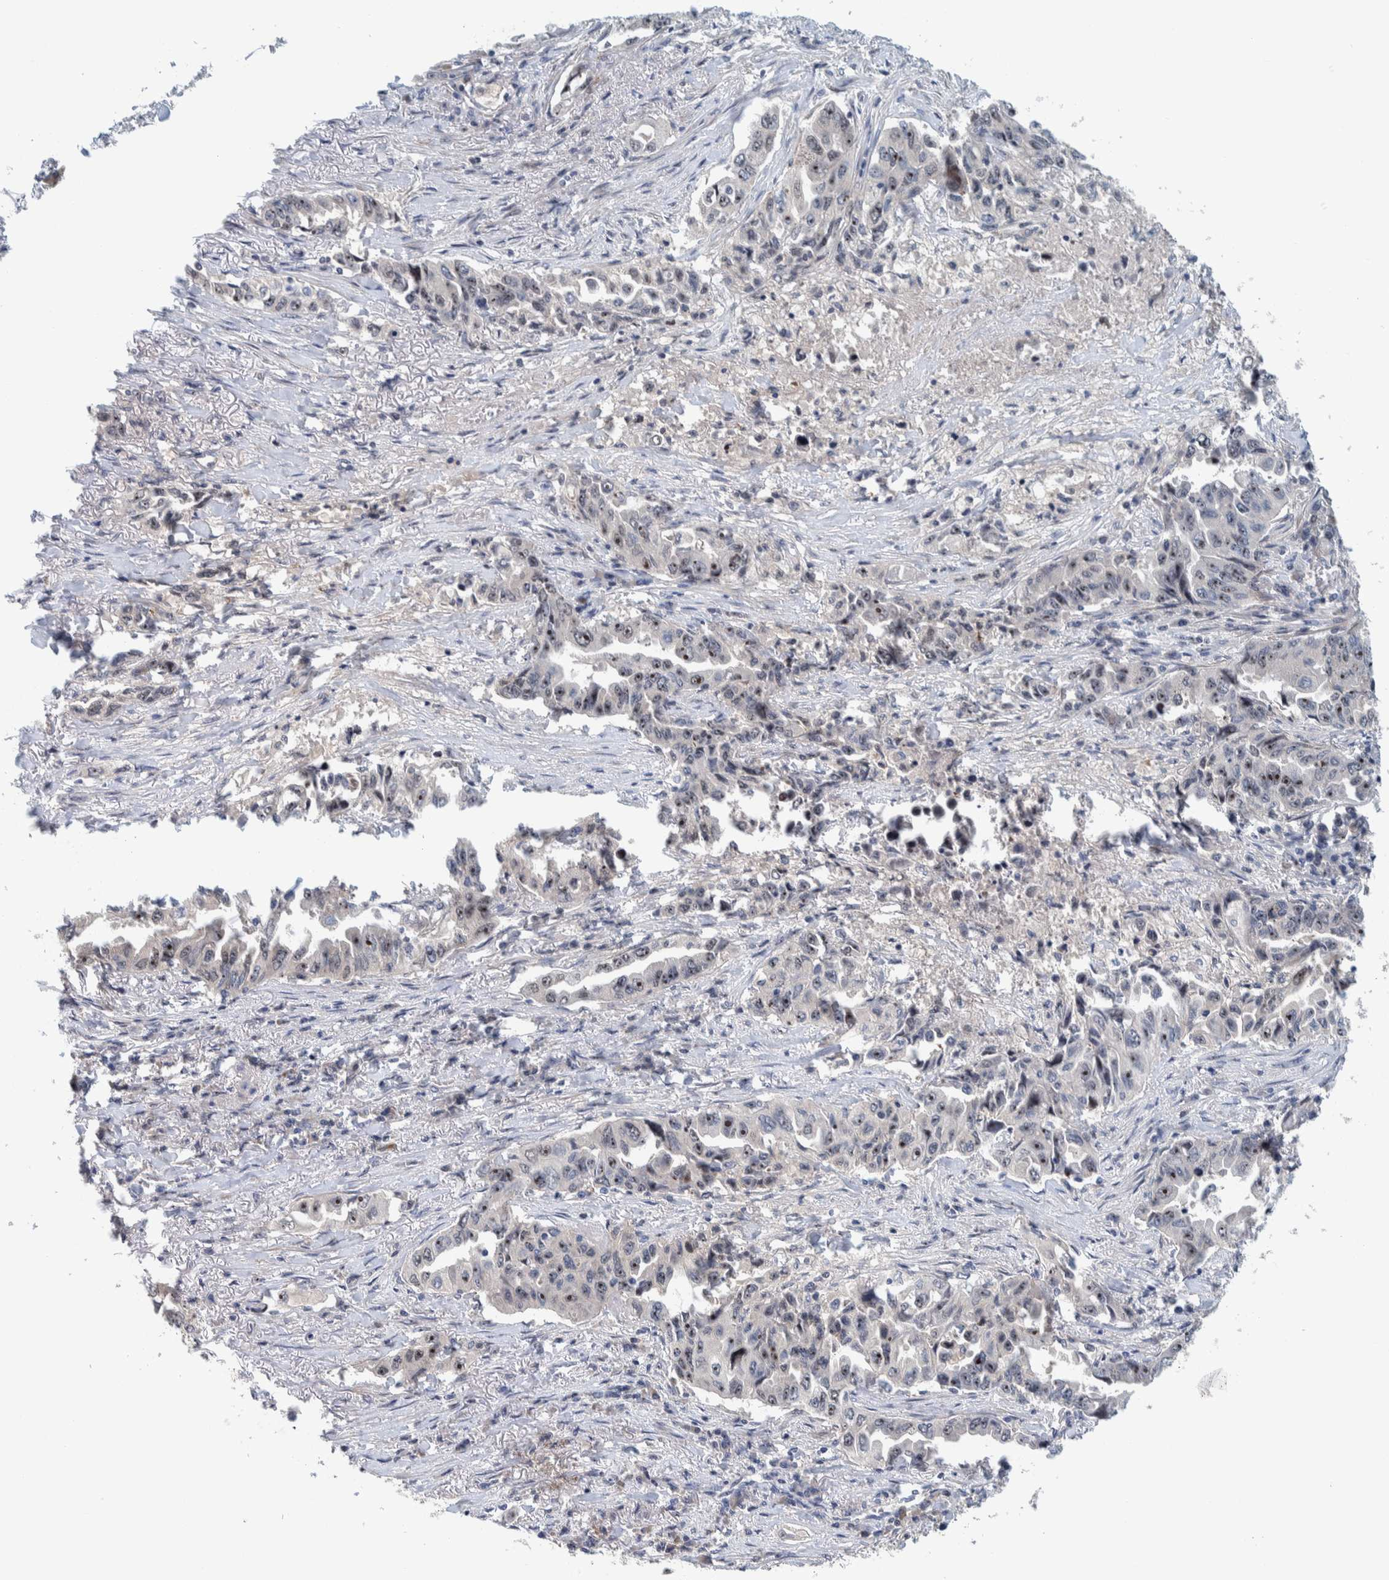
{"staining": {"intensity": "moderate", "quantity": ">75%", "location": "nuclear"}, "tissue": "lung cancer", "cell_type": "Tumor cells", "image_type": "cancer", "snomed": [{"axis": "morphology", "description": "Adenocarcinoma, NOS"}, {"axis": "topography", "description": "Lung"}], "caption": "The photomicrograph exhibits immunohistochemical staining of lung cancer (adenocarcinoma). There is moderate nuclear staining is identified in about >75% of tumor cells.", "gene": "NOL11", "patient": {"sex": "female", "age": 51}}